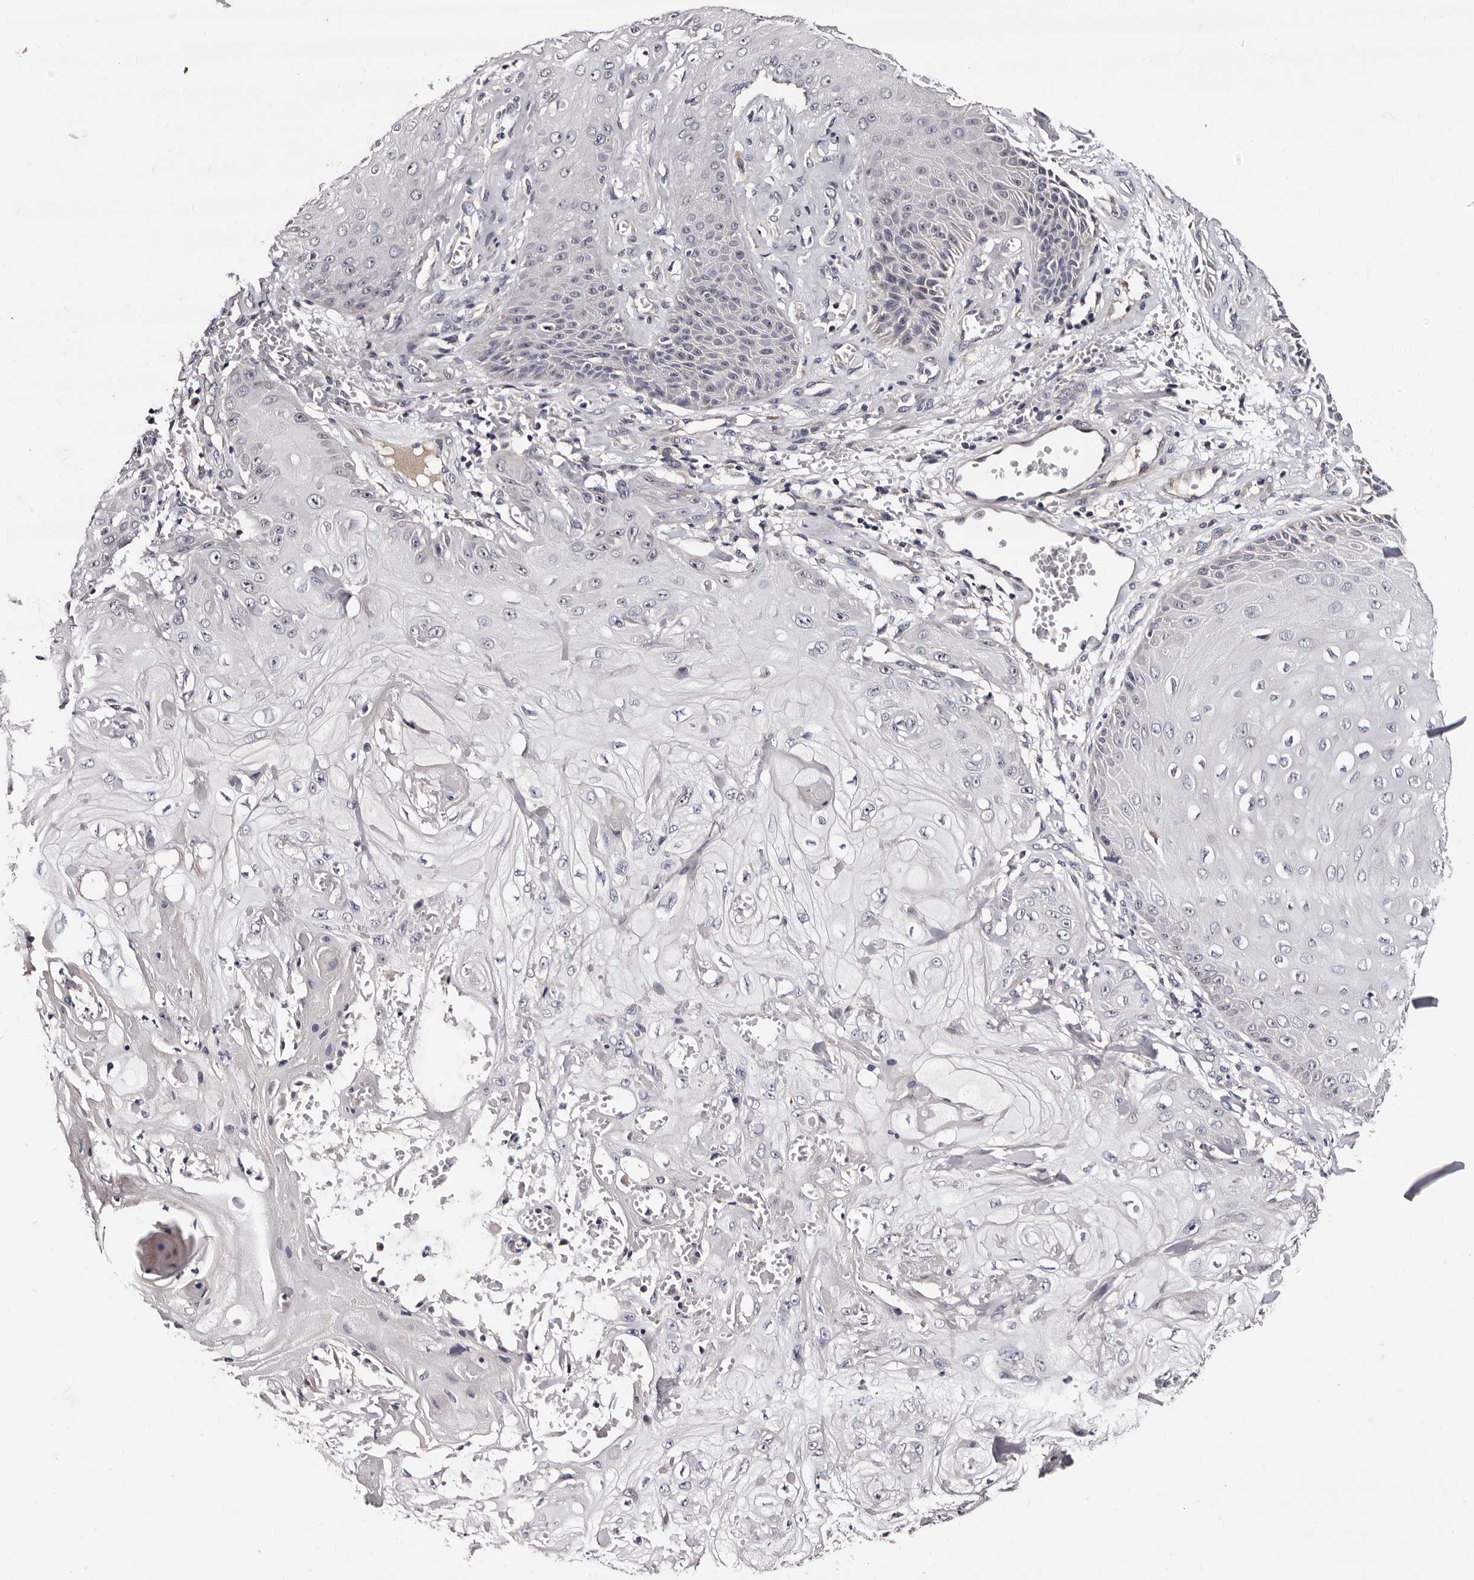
{"staining": {"intensity": "negative", "quantity": "none", "location": "none"}, "tissue": "skin cancer", "cell_type": "Tumor cells", "image_type": "cancer", "snomed": [{"axis": "morphology", "description": "Squamous cell carcinoma, NOS"}, {"axis": "topography", "description": "Skin"}], "caption": "IHC histopathology image of skin cancer stained for a protein (brown), which exhibits no staining in tumor cells. The staining is performed using DAB brown chromogen with nuclei counter-stained in using hematoxylin.", "gene": "TAF4B", "patient": {"sex": "male", "age": 74}}